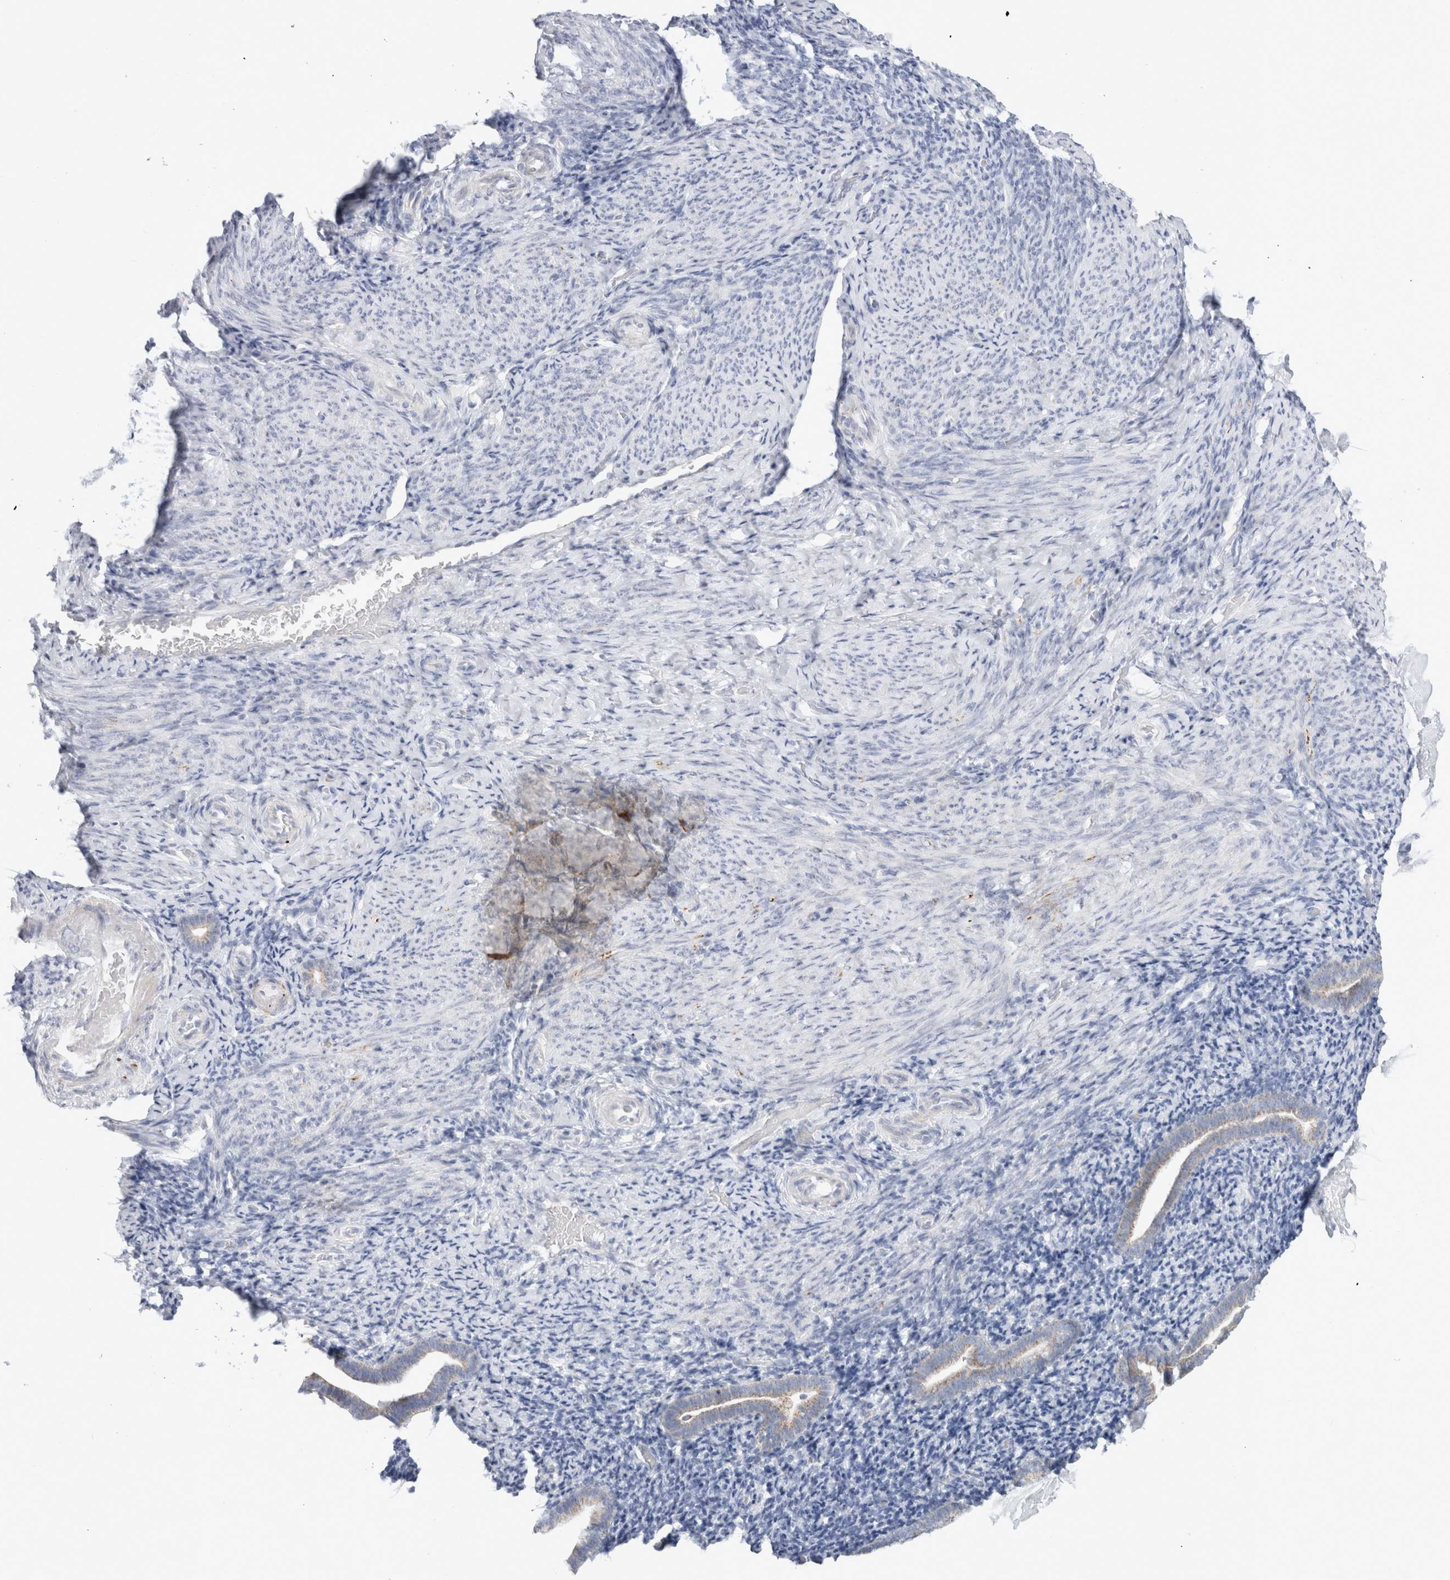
{"staining": {"intensity": "negative", "quantity": "none", "location": "none"}, "tissue": "endometrium", "cell_type": "Cells in endometrial stroma", "image_type": "normal", "snomed": [{"axis": "morphology", "description": "Normal tissue, NOS"}, {"axis": "topography", "description": "Endometrium"}], "caption": "DAB (3,3'-diaminobenzidine) immunohistochemical staining of normal endometrium exhibits no significant positivity in cells in endometrial stroma.", "gene": "FAHD1", "patient": {"sex": "female", "age": 51}}